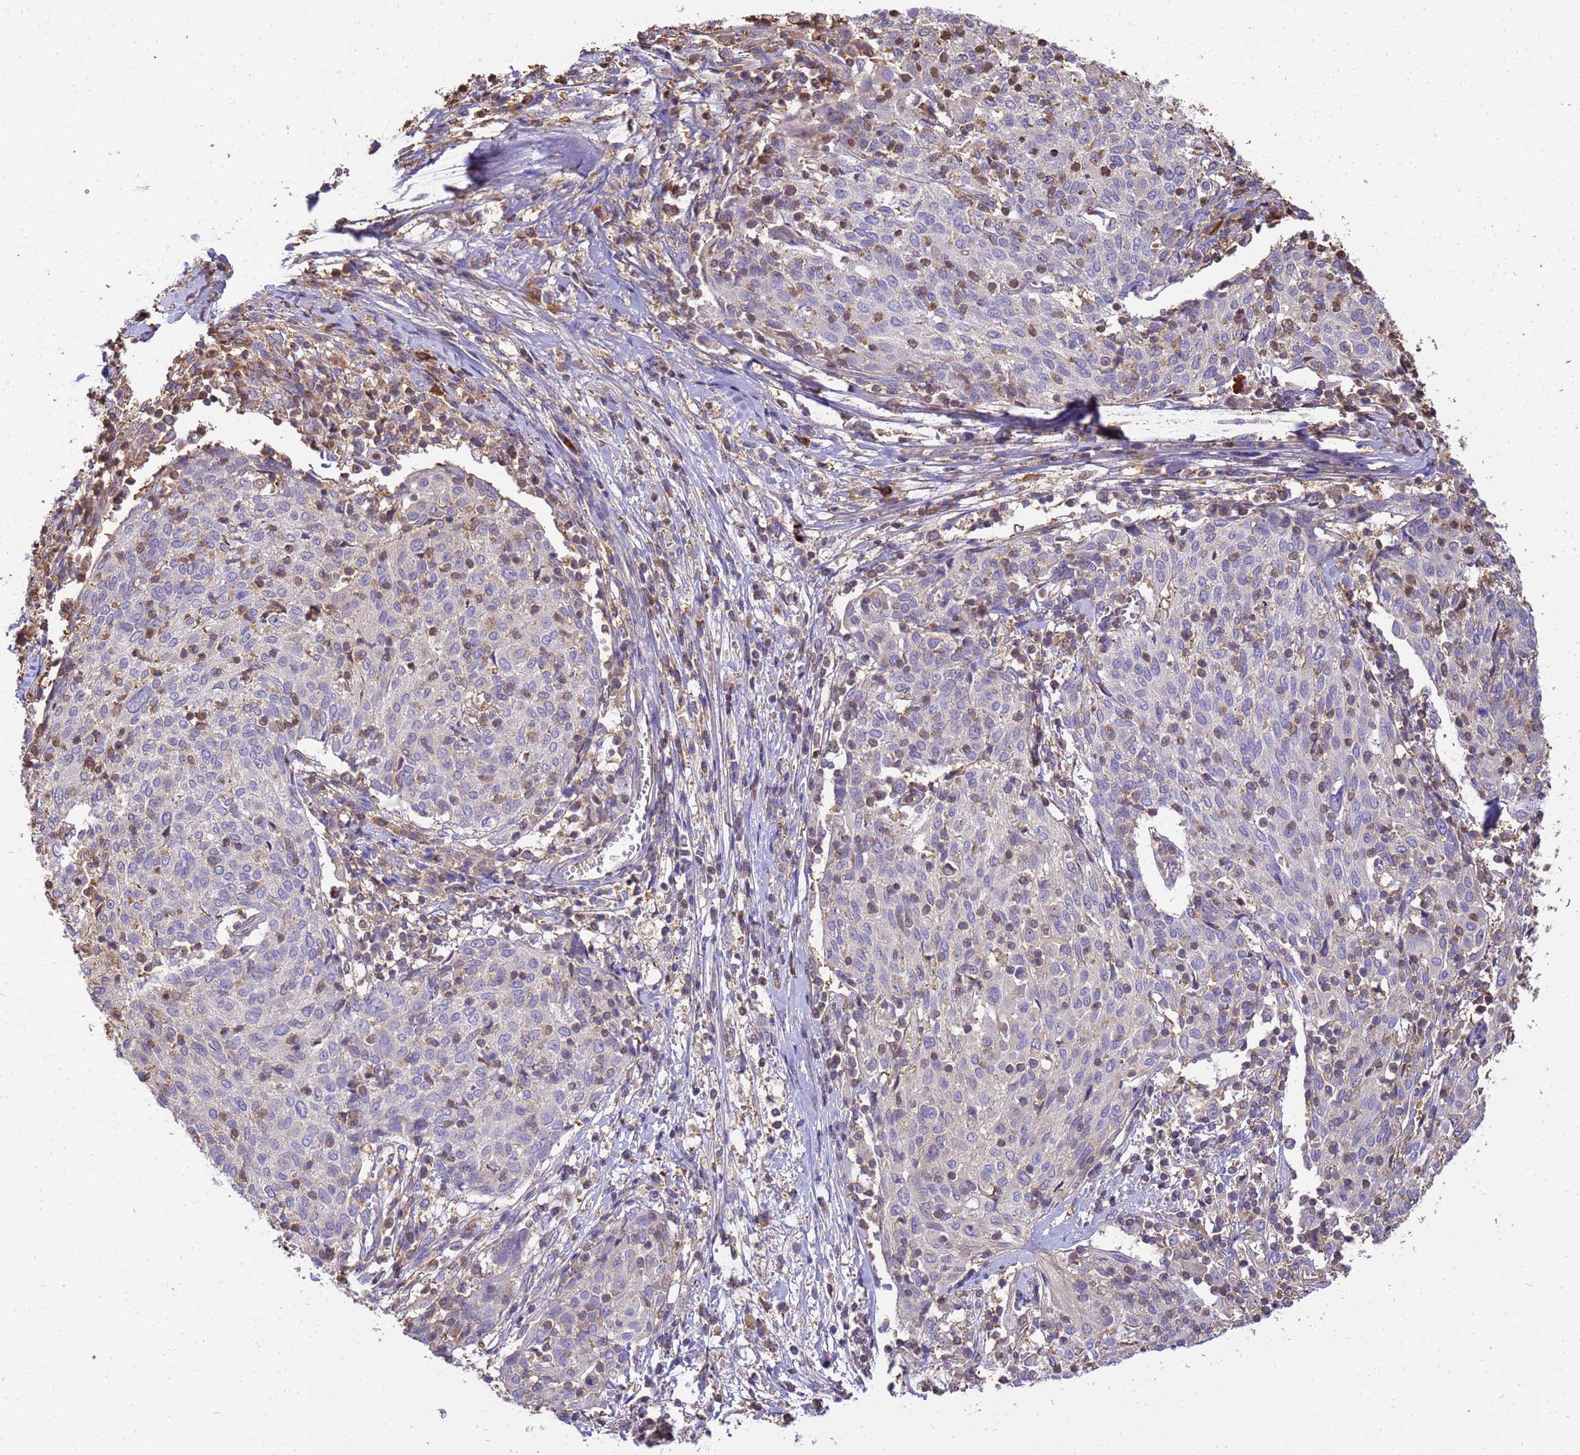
{"staining": {"intensity": "negative", "quantity": "none", "location": "none"}, "tissue": "cervical cancer", "cell_type": "Tumor cells", "image_type": "cancer", "snomed": [{"axis": "morphology", "description": "Squamous cell carcinoma, NOS"}, {"axis": "topography", "description": "Cervix"}], "caption": "DAB immunohistochemical staining of human cervical cancer demonstrates no significant staining in tumor cells.", "gene": "WDR64", "patient": {"sex": "female", "age": 52}}